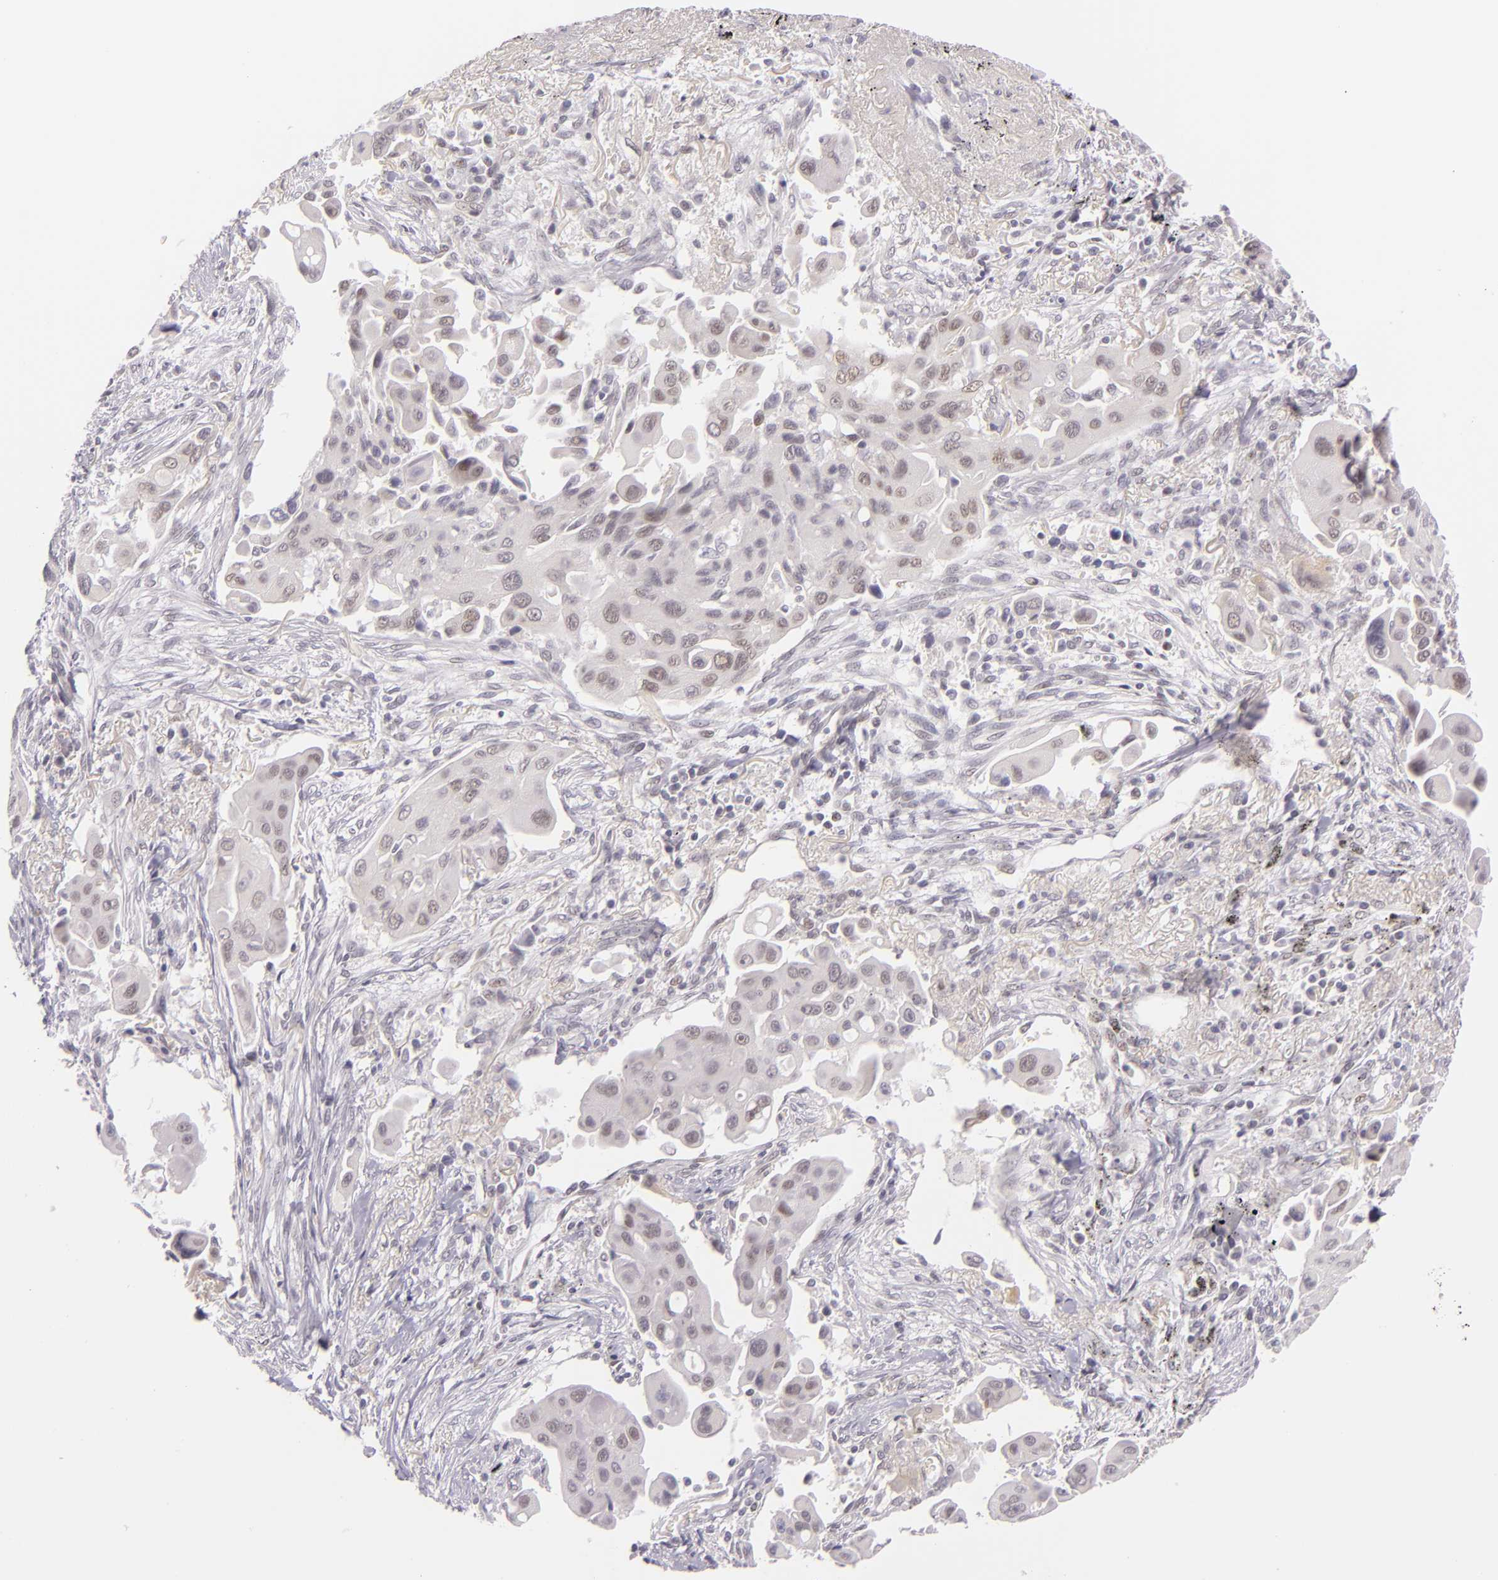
{"staining": {"intensity": "negative", "quantity": "none", "location": "none"}, "tissue": "lung cancer", "cell_type": "Tumor cells", "image_type": "cancer", "snomed": [{"axis": "morphology", "description": "Adenocarcinoma, NOS"}, {"axis": "topography", "description": "Lung"}], "caption": "Micrograph shows no significant protein staining in tumor cells of lung cancer (adenocarcinoma).", "gene": "BCL3", "patient": {"sex": "male", "age": 68}}